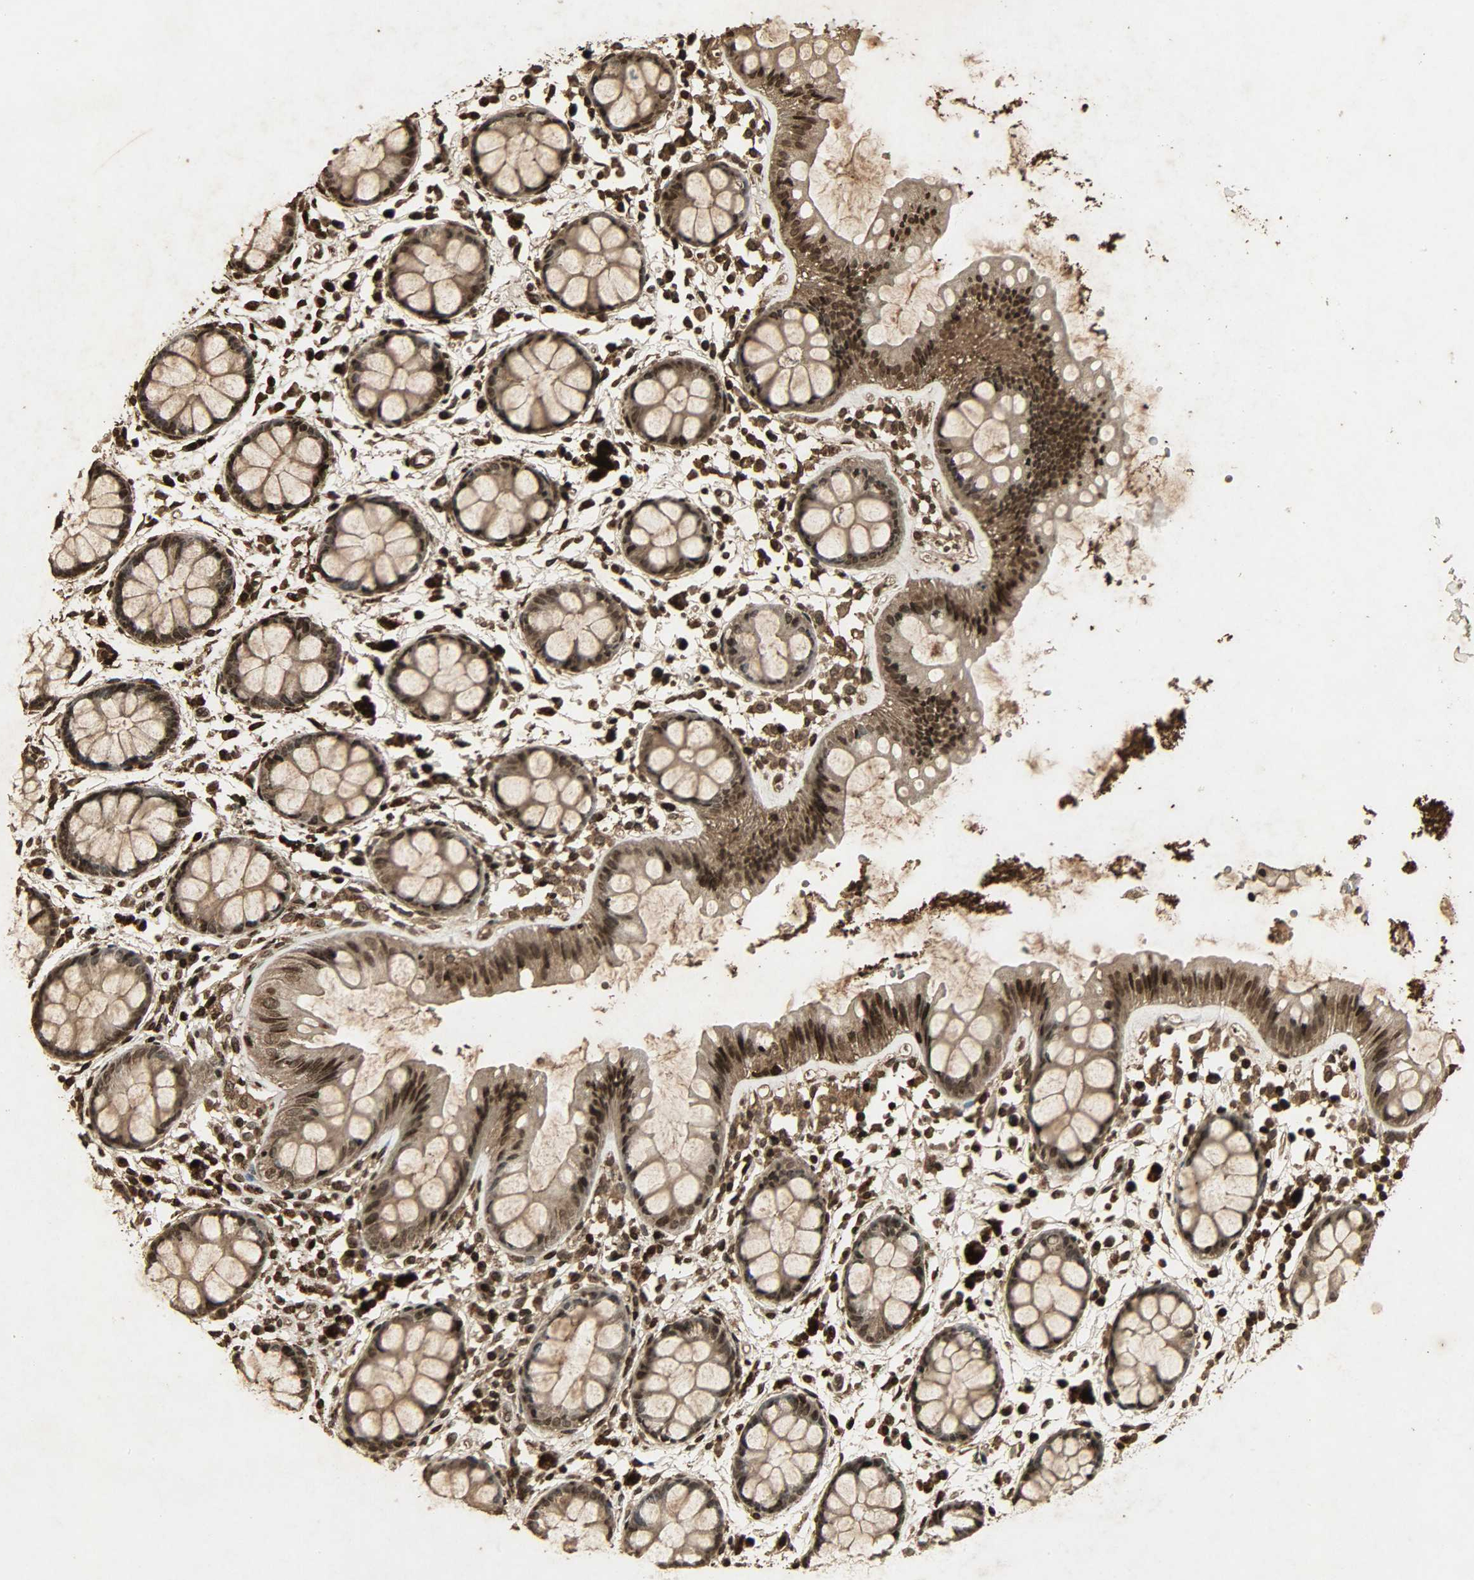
{"staining": {"intensity": "strong", "quantity": ">75%", "location": "cytoplasmic/membranous,nuclear"}, "tissue": "rectum", "cell_type": "Glandular cells", "image_type": "normal", "snomed": [{"axis": "morphology", "description": "Normal tissue, NOS"}, {"axis": "topography", "description": "Rectum"}], "caption": "Immunohistochemistry (IHC) (DAB) staining of normal human rectum displays strong cytoplasmic/membranous,nuclear protein expression in approximately >75% of glandular cells. The protein of interest is stained brown, and the nuclei are stained in blue (DAB (3,3'-diaminobenzidine) IHC with brightfield microscopy, high magnification).", "gene": "PPP3R1", "patient": {"sex": "female", "age": 66}}